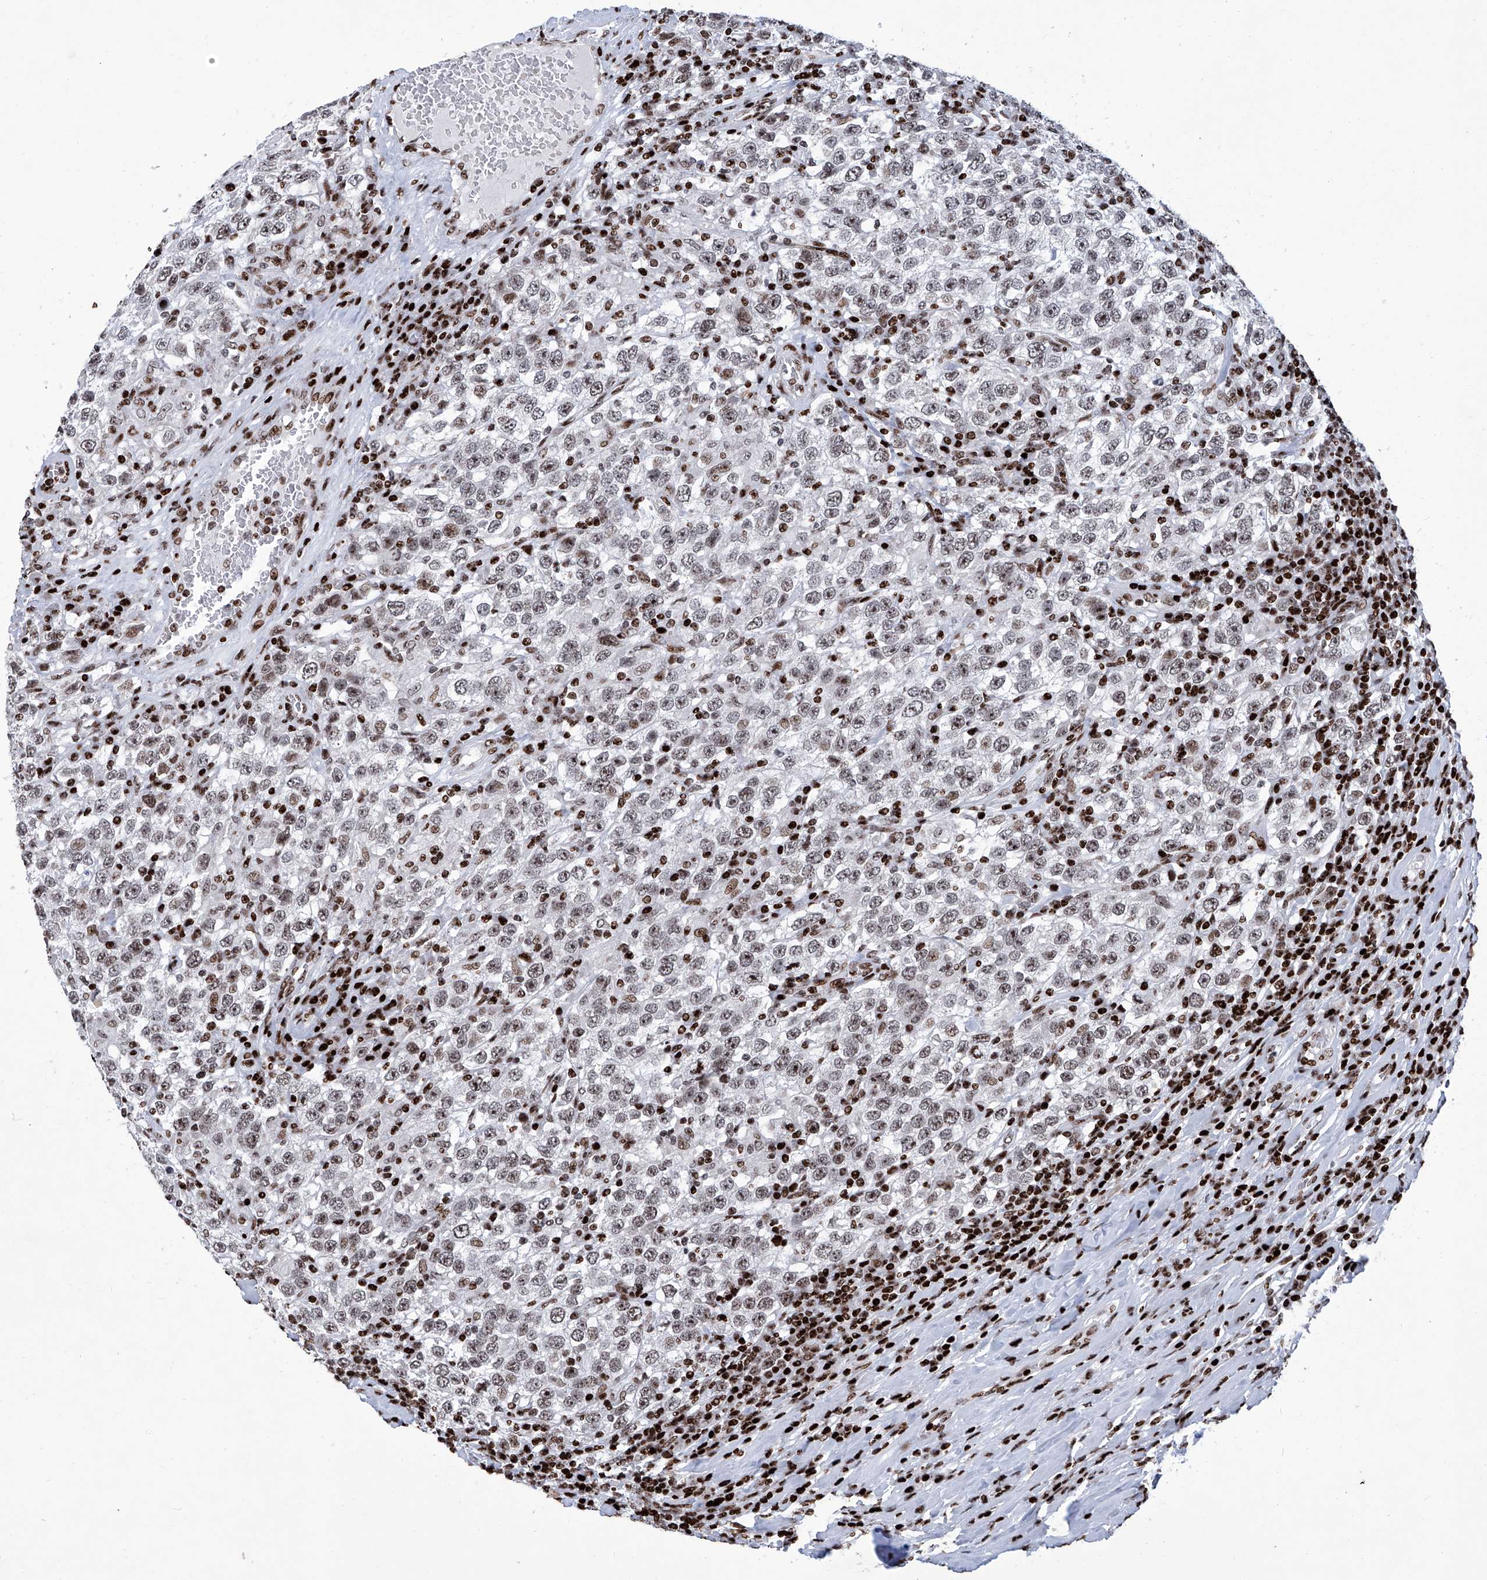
{"staining": {"intensity": "moderate", "quantity": "25%-75%", "location": "nuclear"}, "tissue": "testis cancer", "cell_type": "Tumor cells", "image_type": "cancer", "snomed": [{"axis": "morphology", "description": "Seminoma, NOS"}, {"axis": "topography", "description": "Testis"}], "caption": "The immunohistochemical stain labels moderate nuclear staining in tumor cells of testis cancer (seminoma) tissue. (Stains: DAB (3,3'-diaminobenzidine) in brown, nuclei in blue, Microscopy: brightfield microscopy at high magnification).", "gene": "HEY2", "patient": {"sex": "male", "age": 41}}